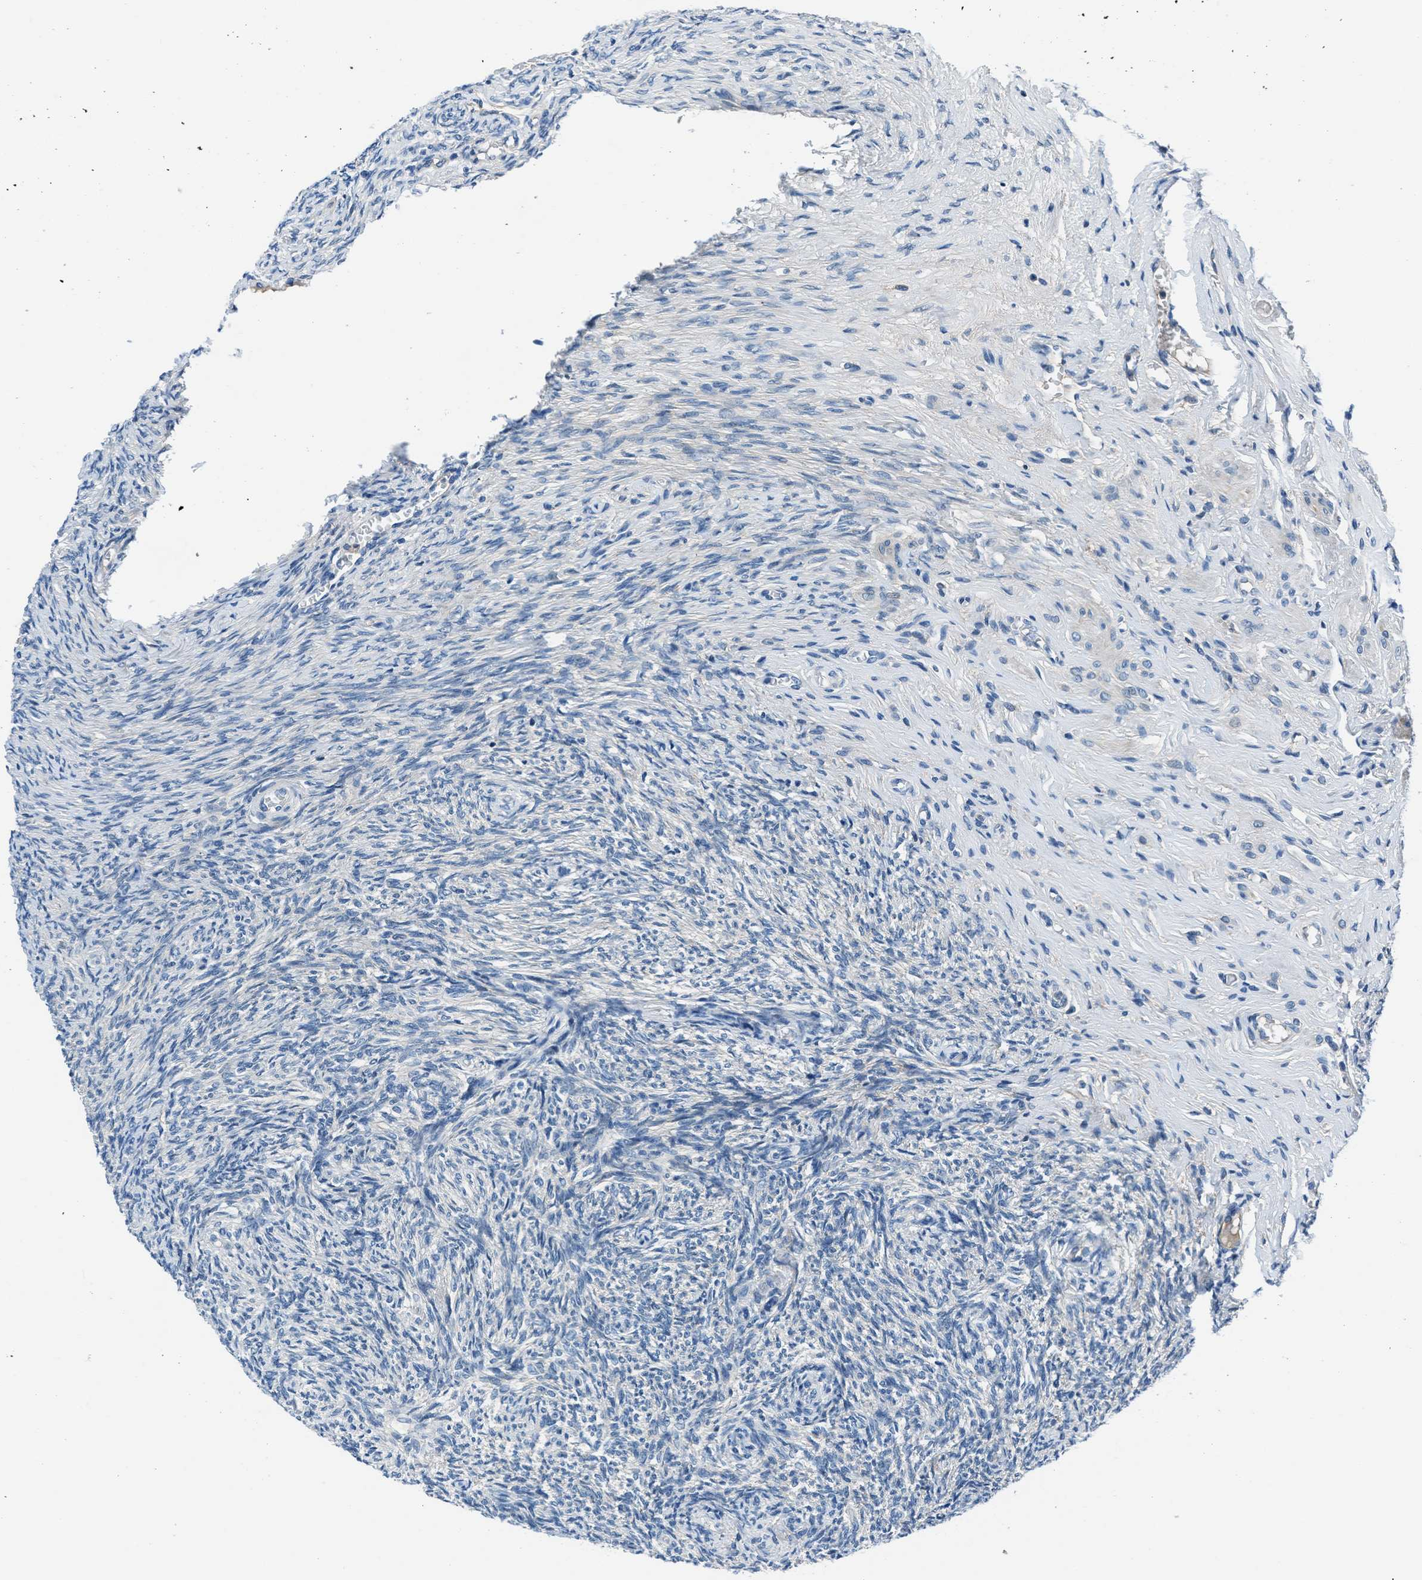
{"staining": {"intensity": "weak", "quantity": "<25%", "location": "cytoplasmic/membranous"}, "tissue": "ovary", "cell_type": "Follicle cells", "image_type": "normal", "snomed": [{"axis": "morphology", "description": "Normal tissue, NOS"}, {"axis": "topography", "description": "Ovary"}], "caption": "Image shows no significant protein positivity in follicle cells of normal ovary. (DAB immunohistochemistry (IHC) with hematoxylin counter stain).", "gene": "SLC38A6", "patient": {"sex": "female", "age": 41}}